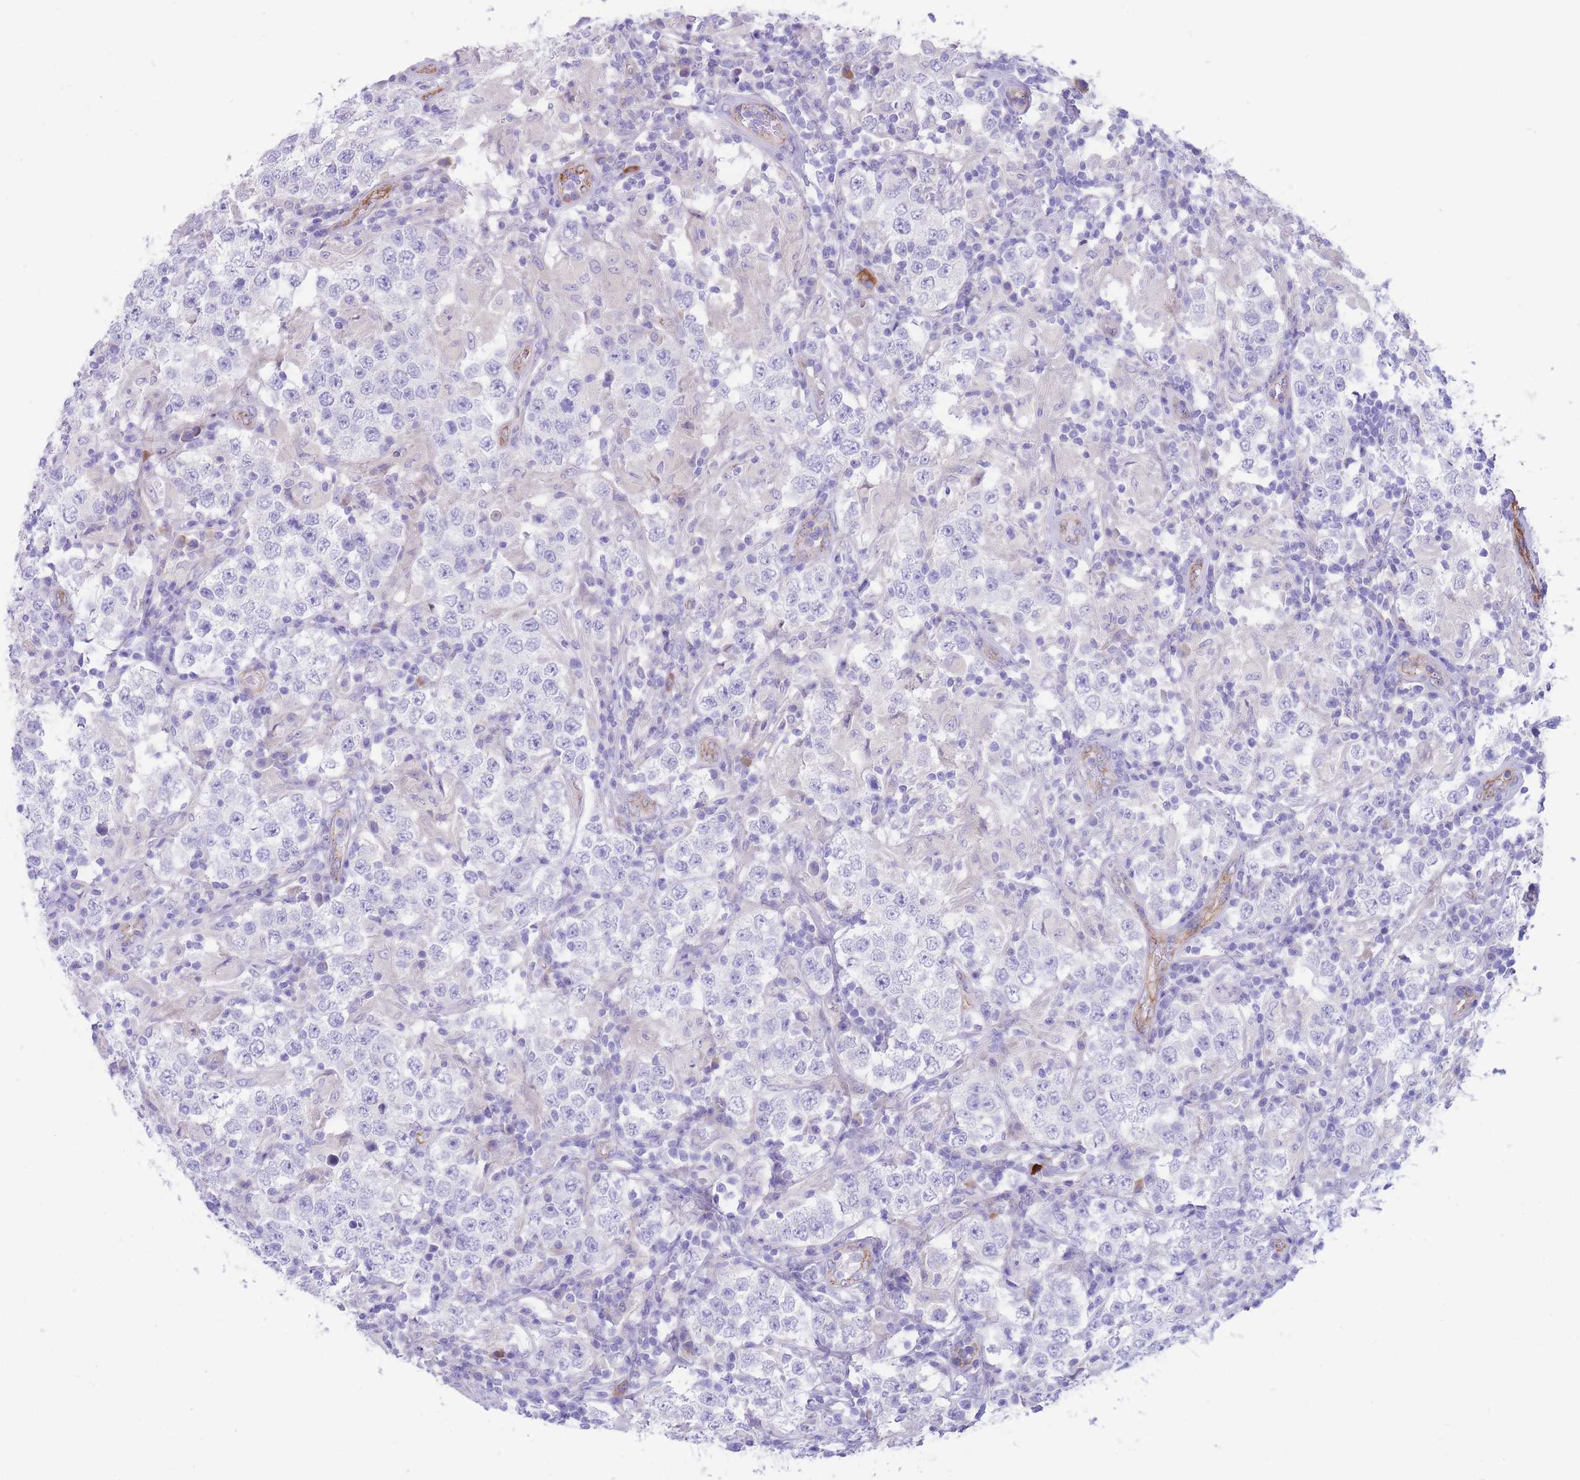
{"staining": {"intensity": "negative", "quantity": "none", "location": "none"}, "tissue": "testis cancer", "cell_type": "Tumor cells", "image_type": "cancer", "snomed": [{"axis": "morphology", "description": "Seminoma, NOS"}, {"axis": "morphology", "description": "Carcinoma, Embryonal, NOS"}, {"axis": "topography", "description": "Testis"}], "caption": "This is an IHC histopathology image of human testis cancer (seminoma). There is no expression in tumor cells.", "gene": "DET1", "patient": {"sex": "male", "age": 41}}